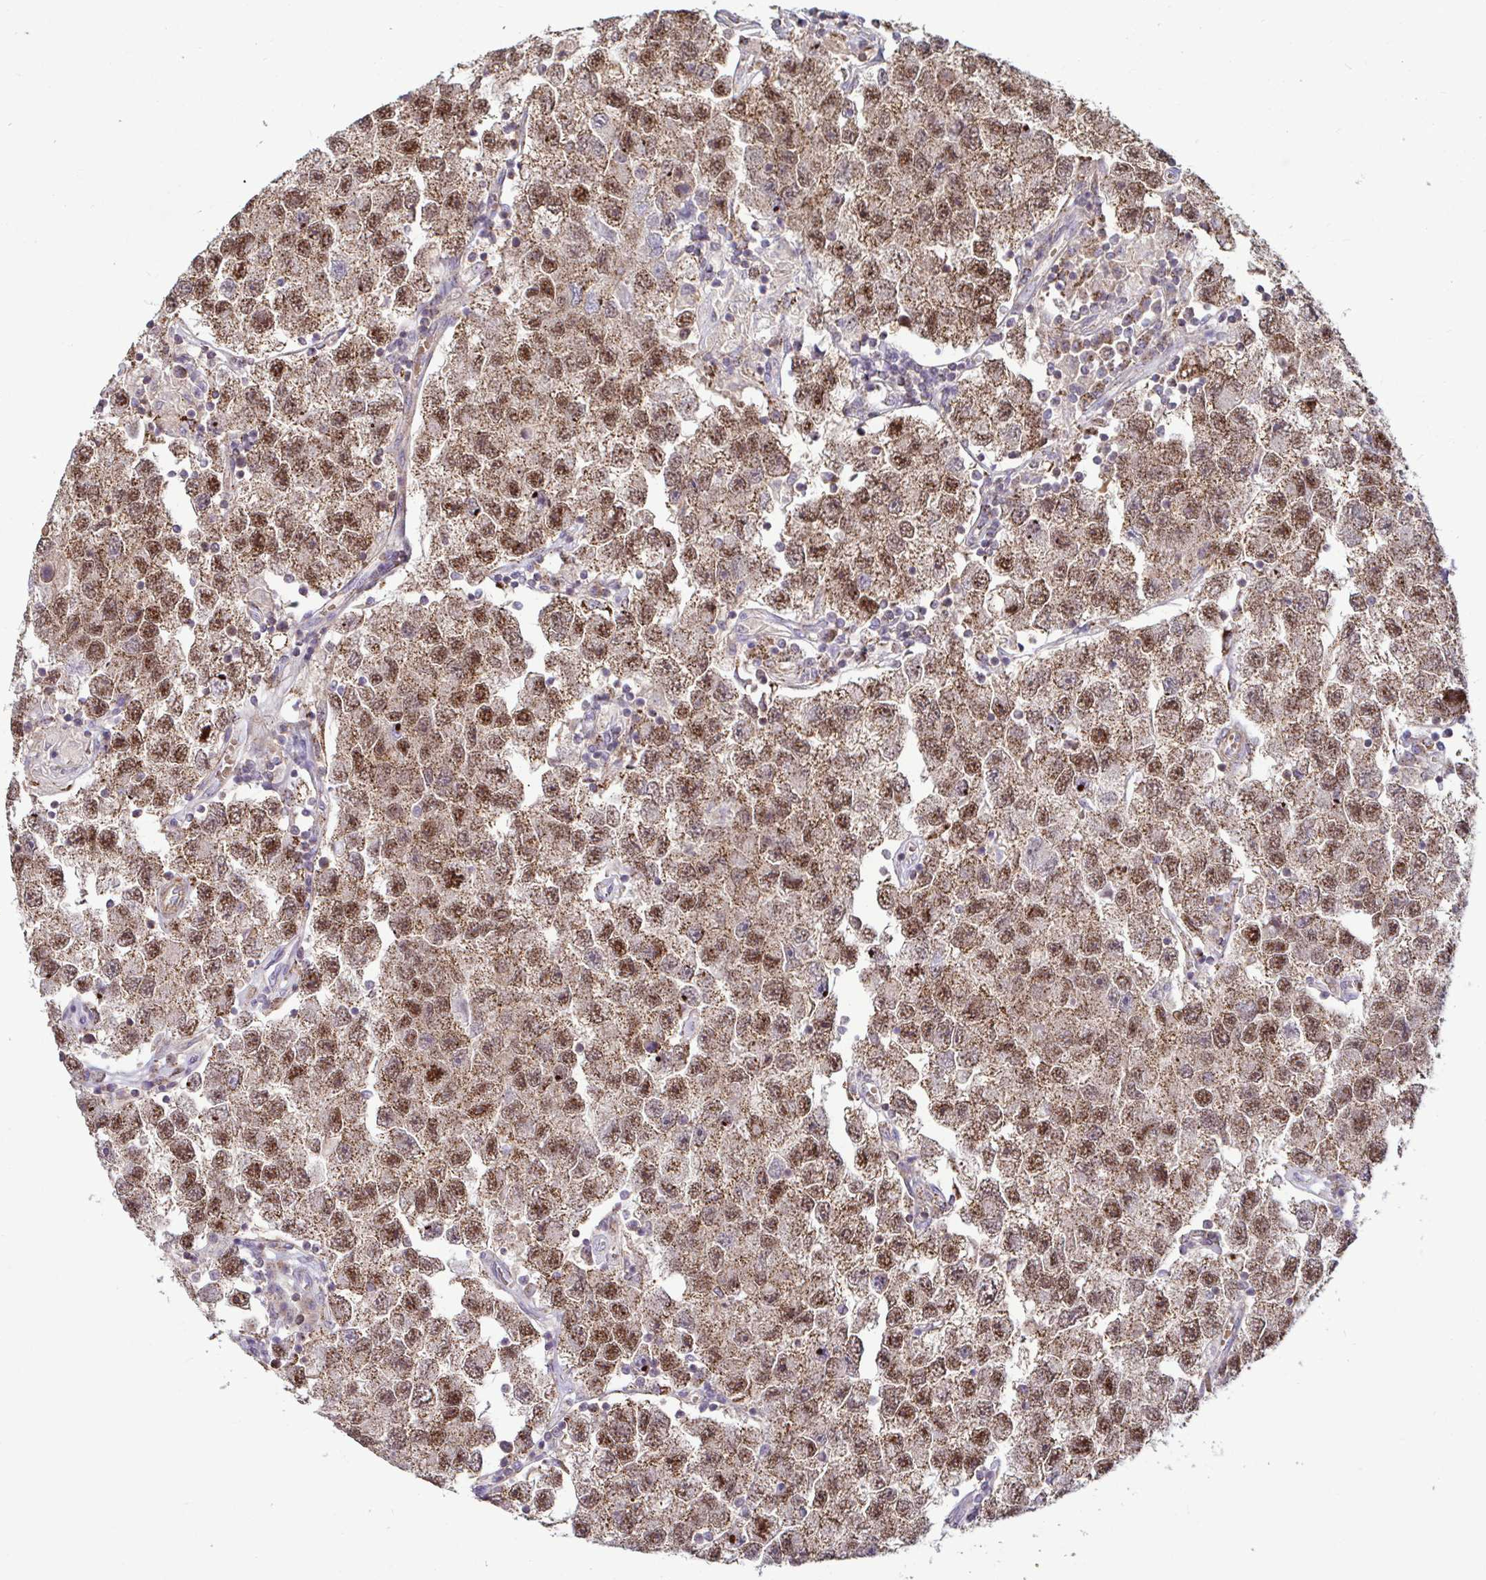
{"staining": {"intensity": "moderate", "quantity": ">75%", "location": "cytoplasmic/membranous,nuclear"}, "tissue": "testis cancer", "cell_type": "Tumor cells", "image_type": "cancer", "snomed": [{"axis": "morphology", "description": "Seminoma, NOS"}, {"axis": "topography", "description": "Testis"}], "caption": "This is an image of immunohistochemistry (IHC) staining of seminoma (testis), which shows moderate expression in the cytoplasmic/membranous and nuclear of tumor cells.", "gene": "SPRY1", "patient": {"sex": "male", "age": 26}}